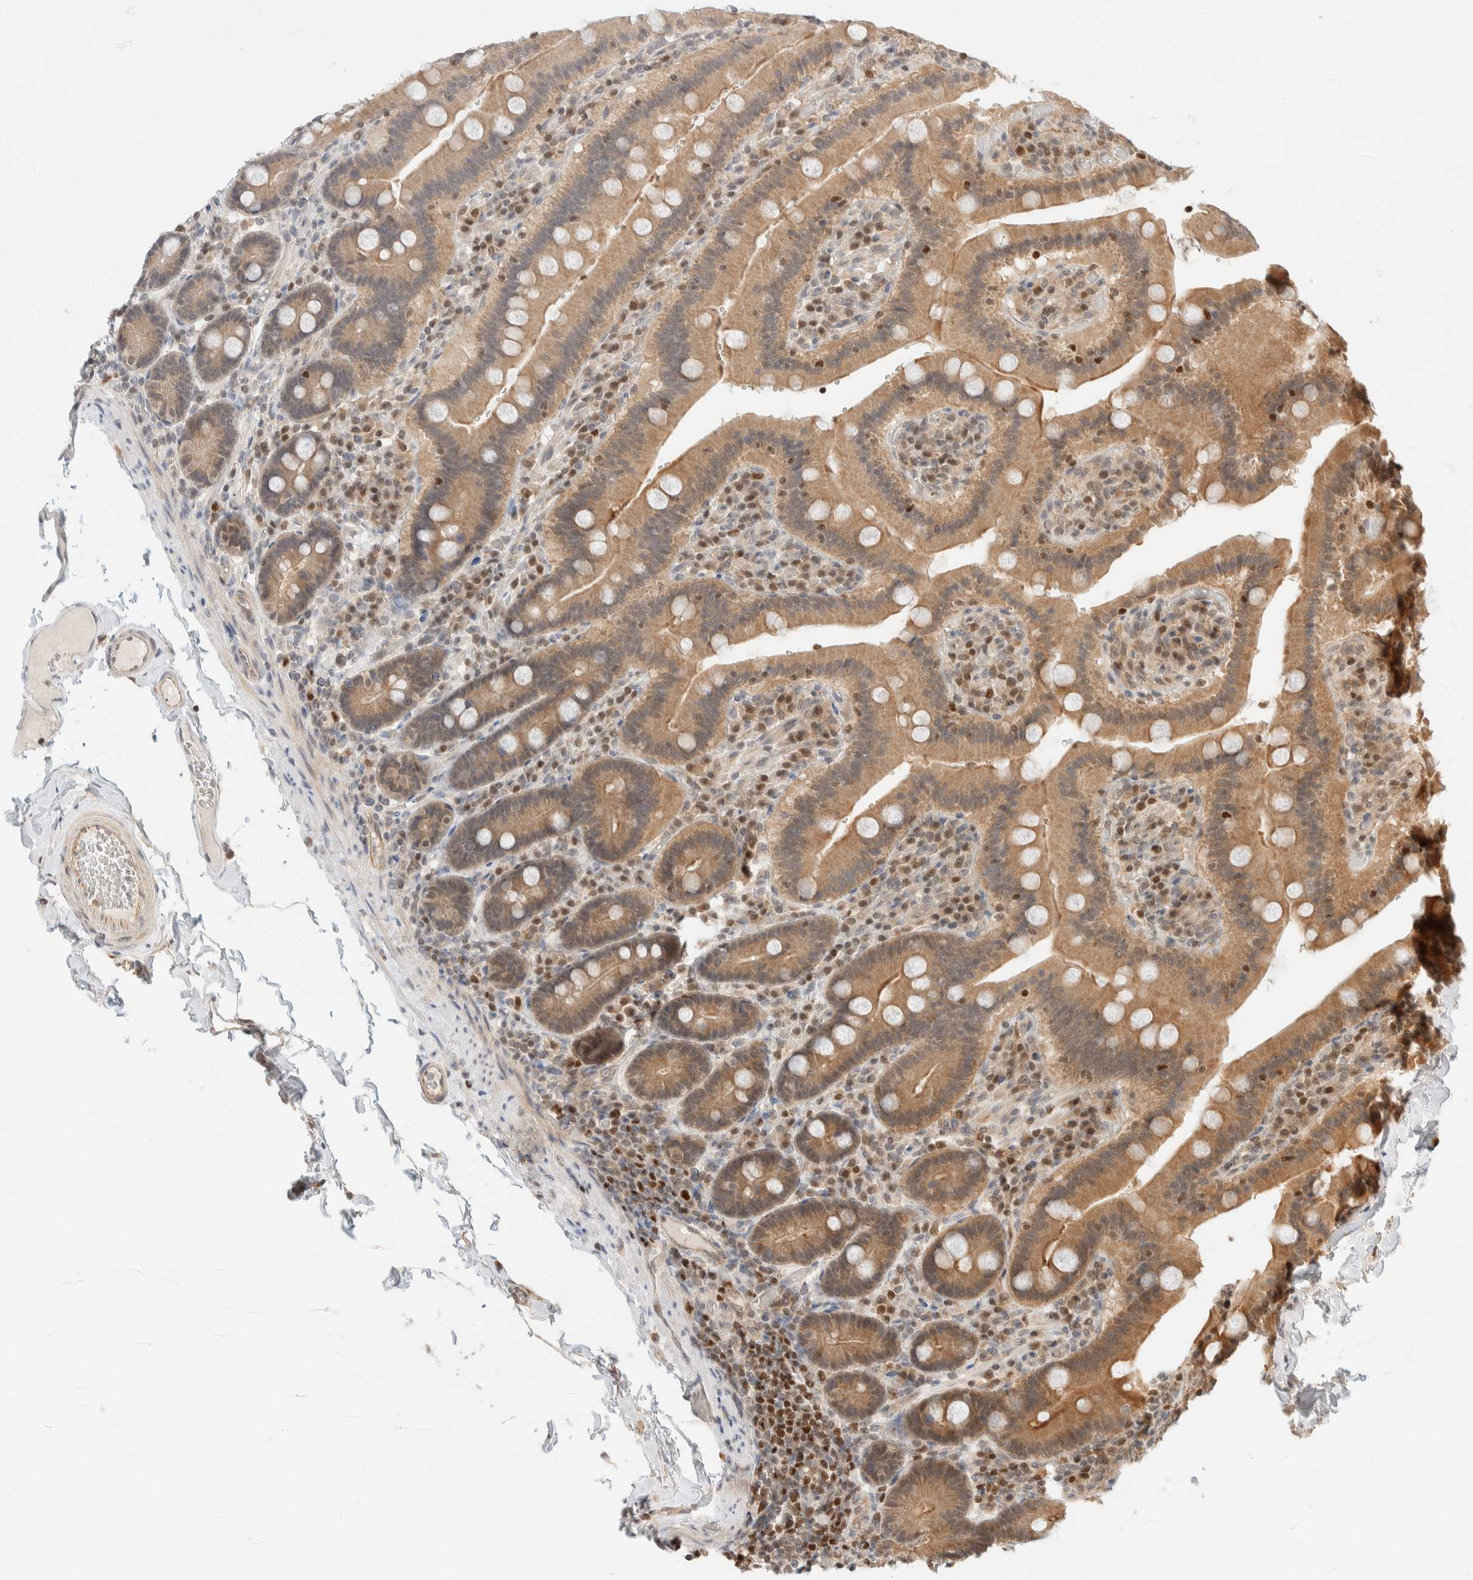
{"staining": {"intensity": "moderate", "quantity": ">75%", "location": "cytoplasmic/membranous,nuclear"}, "tissue": "duodenum", "cell_type": "Glandular cells", "image_type": "normal", "snomed": [{"axis": "morphology", "description": "Normal tissue, NOS"}, {"axis": "topography", "description": "Duodenum"}], "caption": "DAB (3,3'-diaminobenzidine) immunohistochemical staining of benign human duodenum reveals moderate cytoplasmic/membranous,nuclear protein expression in approximately >75% of glandular cells.", "gene": "C8orf76", "patient": {"sex": "female", "age": 62}}